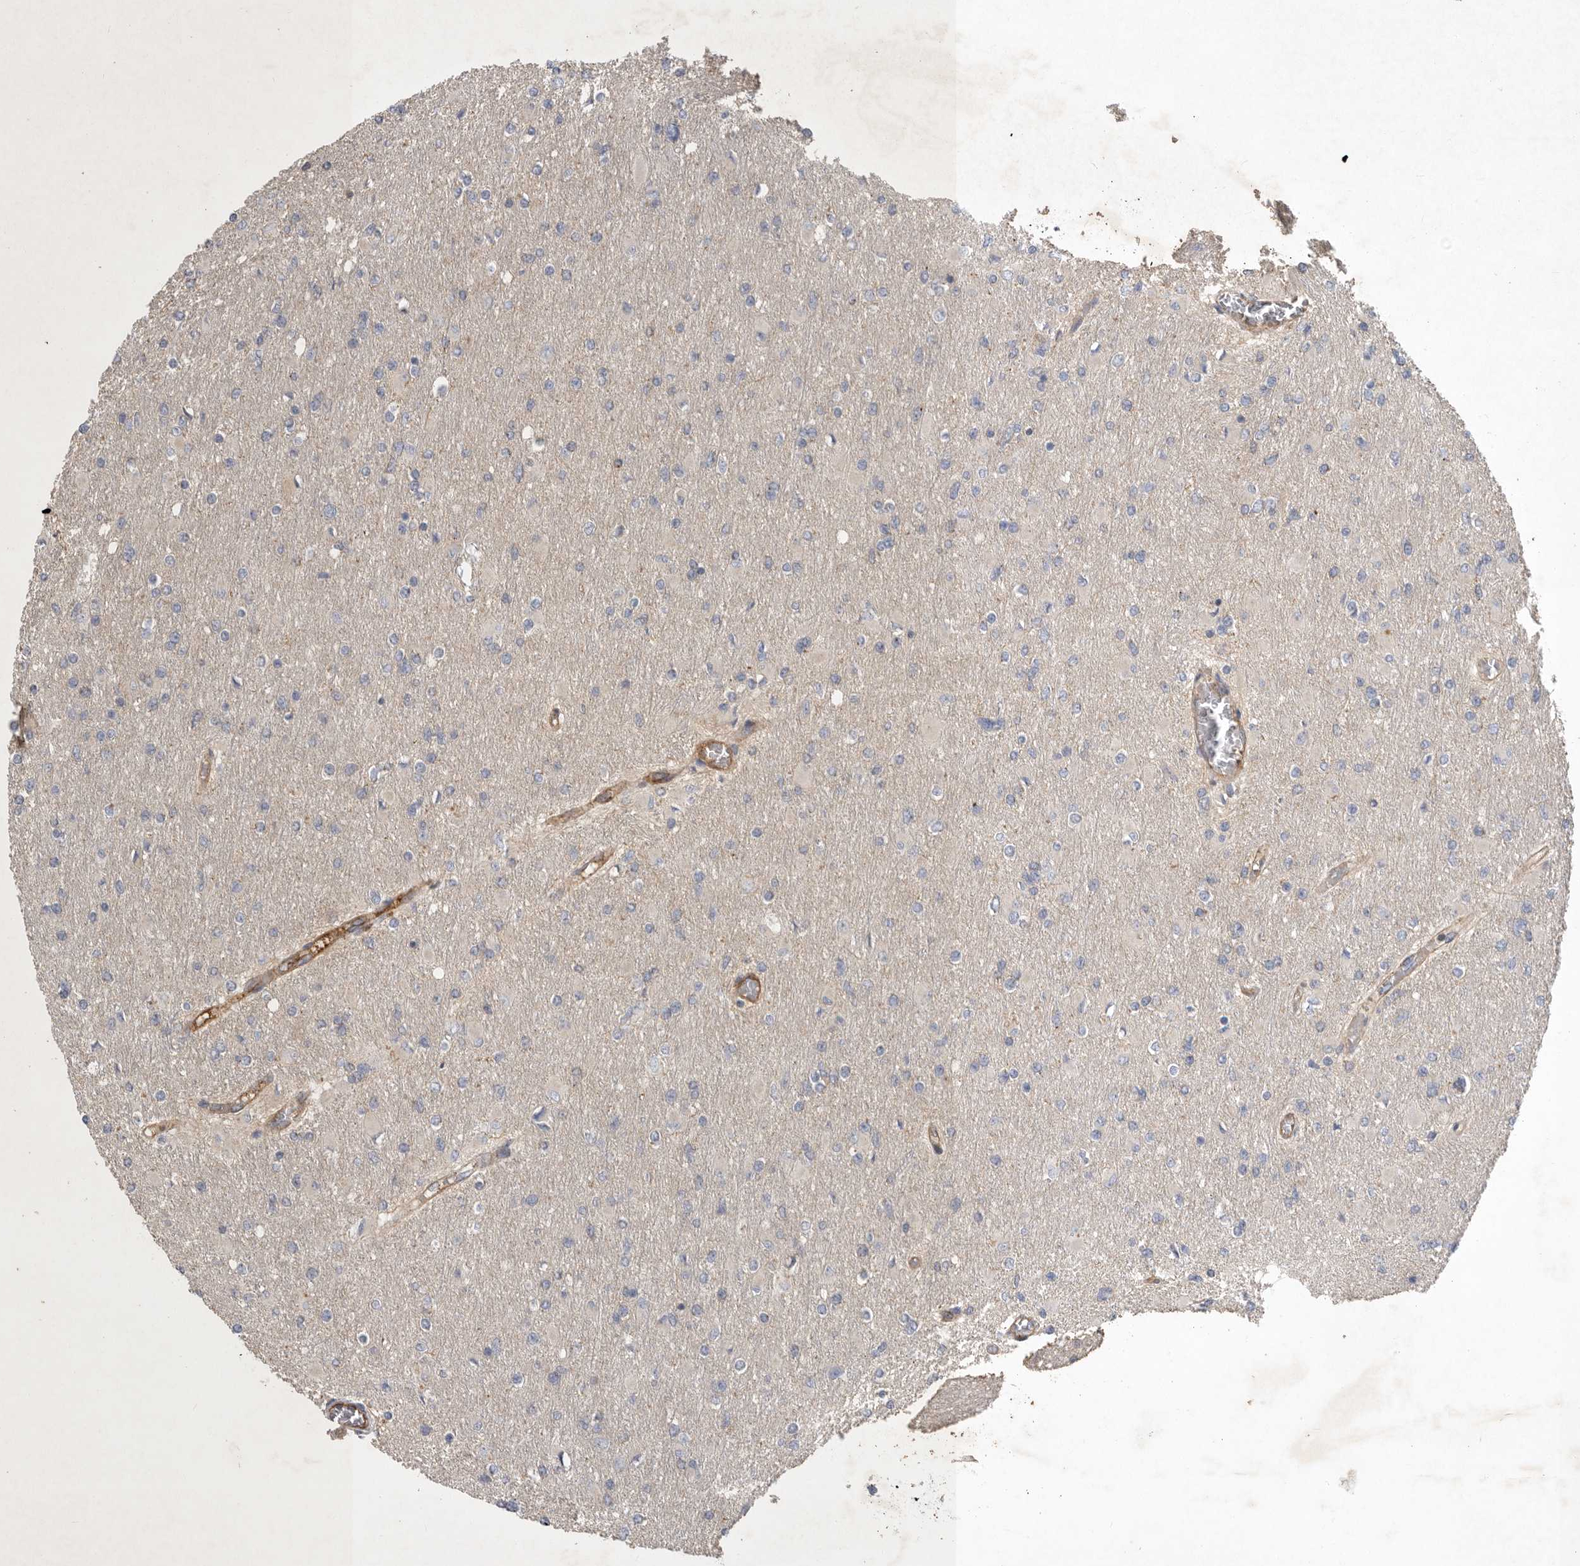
{"staining": {"intensity": "negative", "quantity": "none", "location": "none"}, "tissue": "glioma", "cell_type": "Tumor cells", "image_type": "cancer", "snomed": [{"axis": "morphology", "description": "Glioma, malignant, High grade"}, {"axis": "topography", "description": "Cerebral cortex"}], "caption": "The photomicrograph displays no staining of tumor cells in high-grade glioma (malignant).", "gene": "MLPH", "patient": {"sex": "female", "age": 36}}